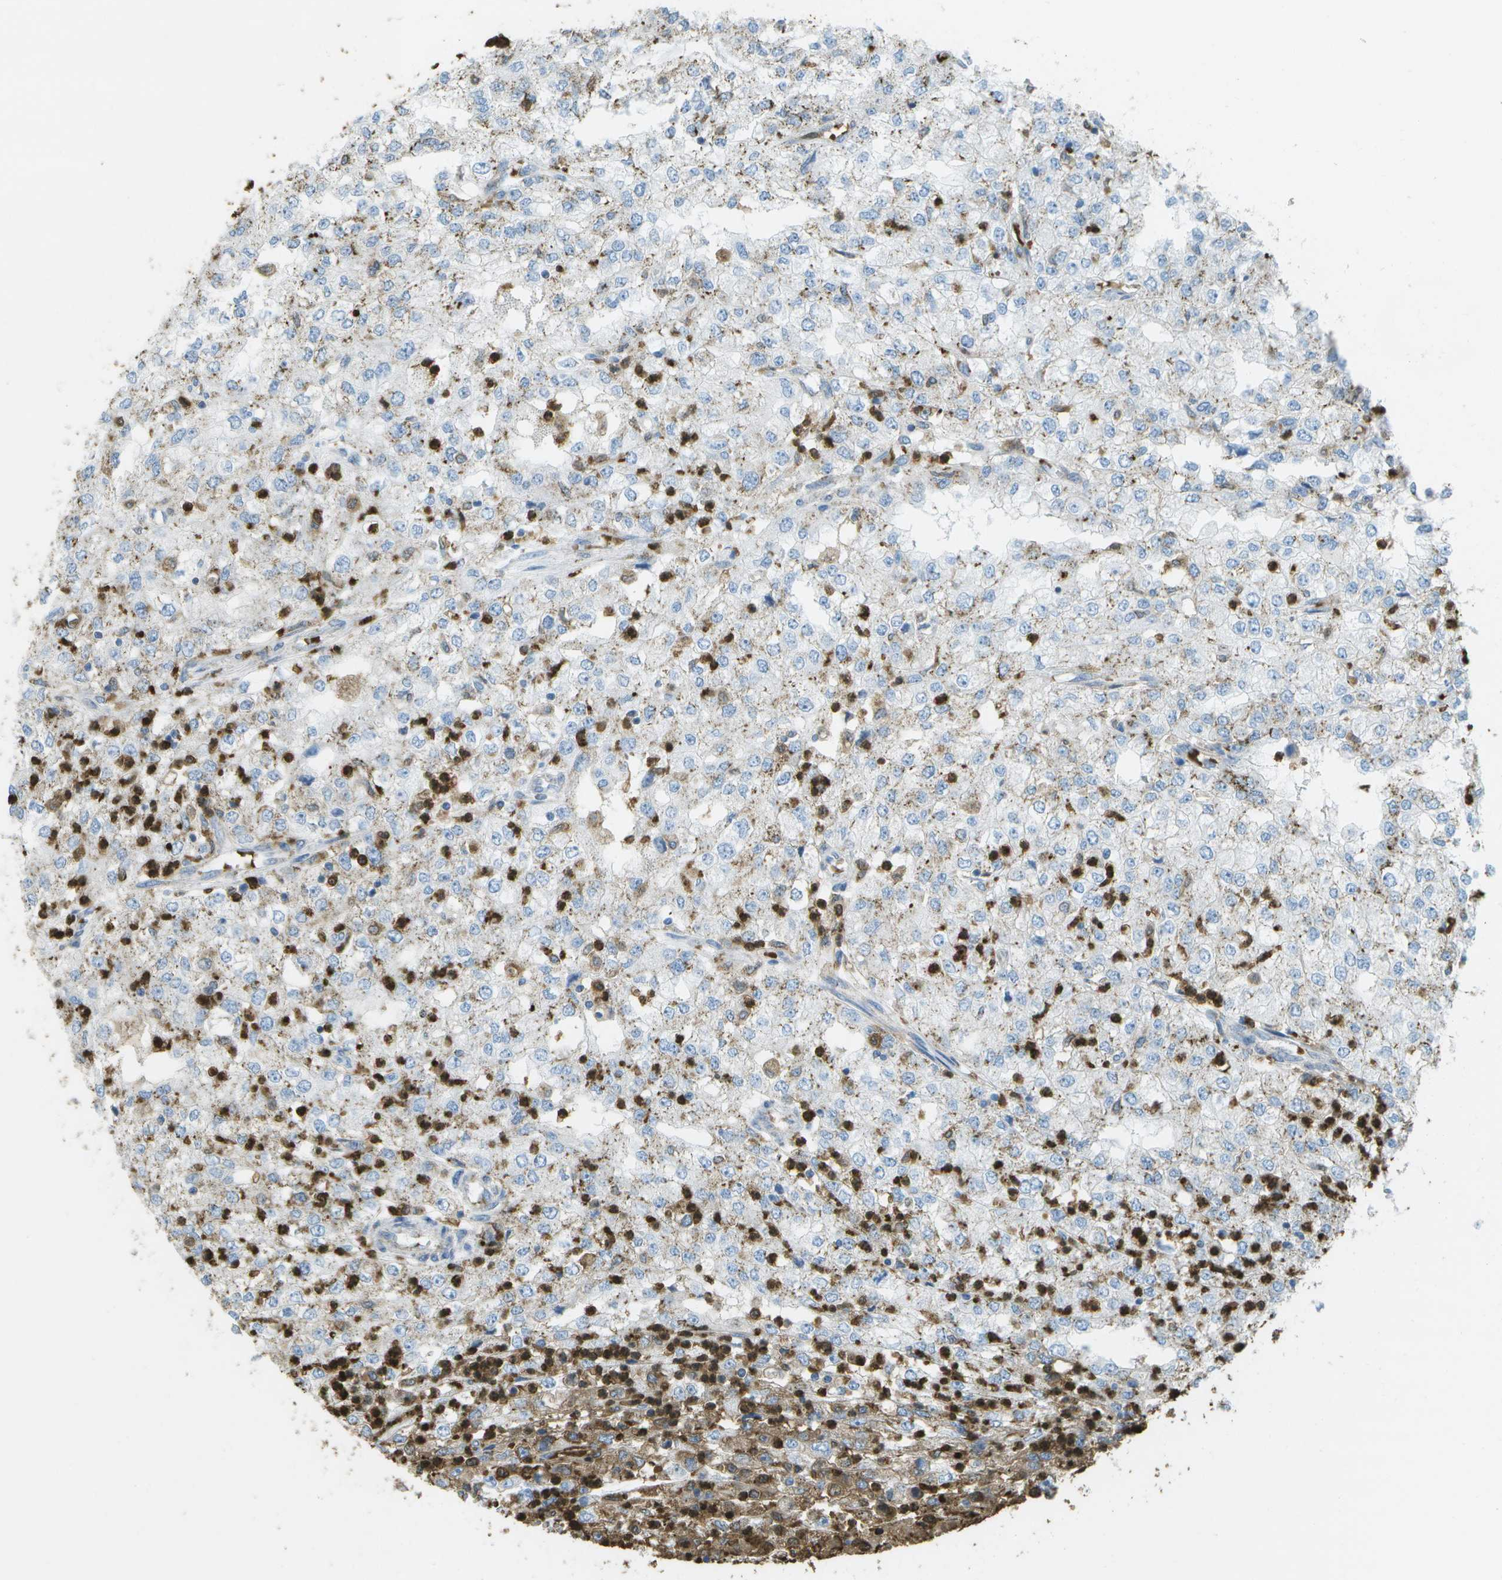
{"staining": {"intensity": "negative", "quantity": "none", "location": "none"}, "tissue": "renal cancer", "cell_type": "Tumor cells", "image_type": "cancer", "snomed": [{"axis": "morphology", "description": "Adenocarcinoma, NOS"}, {"axis": "topography", "description": "Kidney"}], "caption": "Protein analysis of renal adenocarcinoma shows no significant expression in tumor cells. The staining is performed using DAB (3,3'-diaminobenzidine) brown chromogen with nuclei counter-stained in using hematoxylin.", "gene": "CACHD1", "patient": {"sex": "female", "age": 54}}